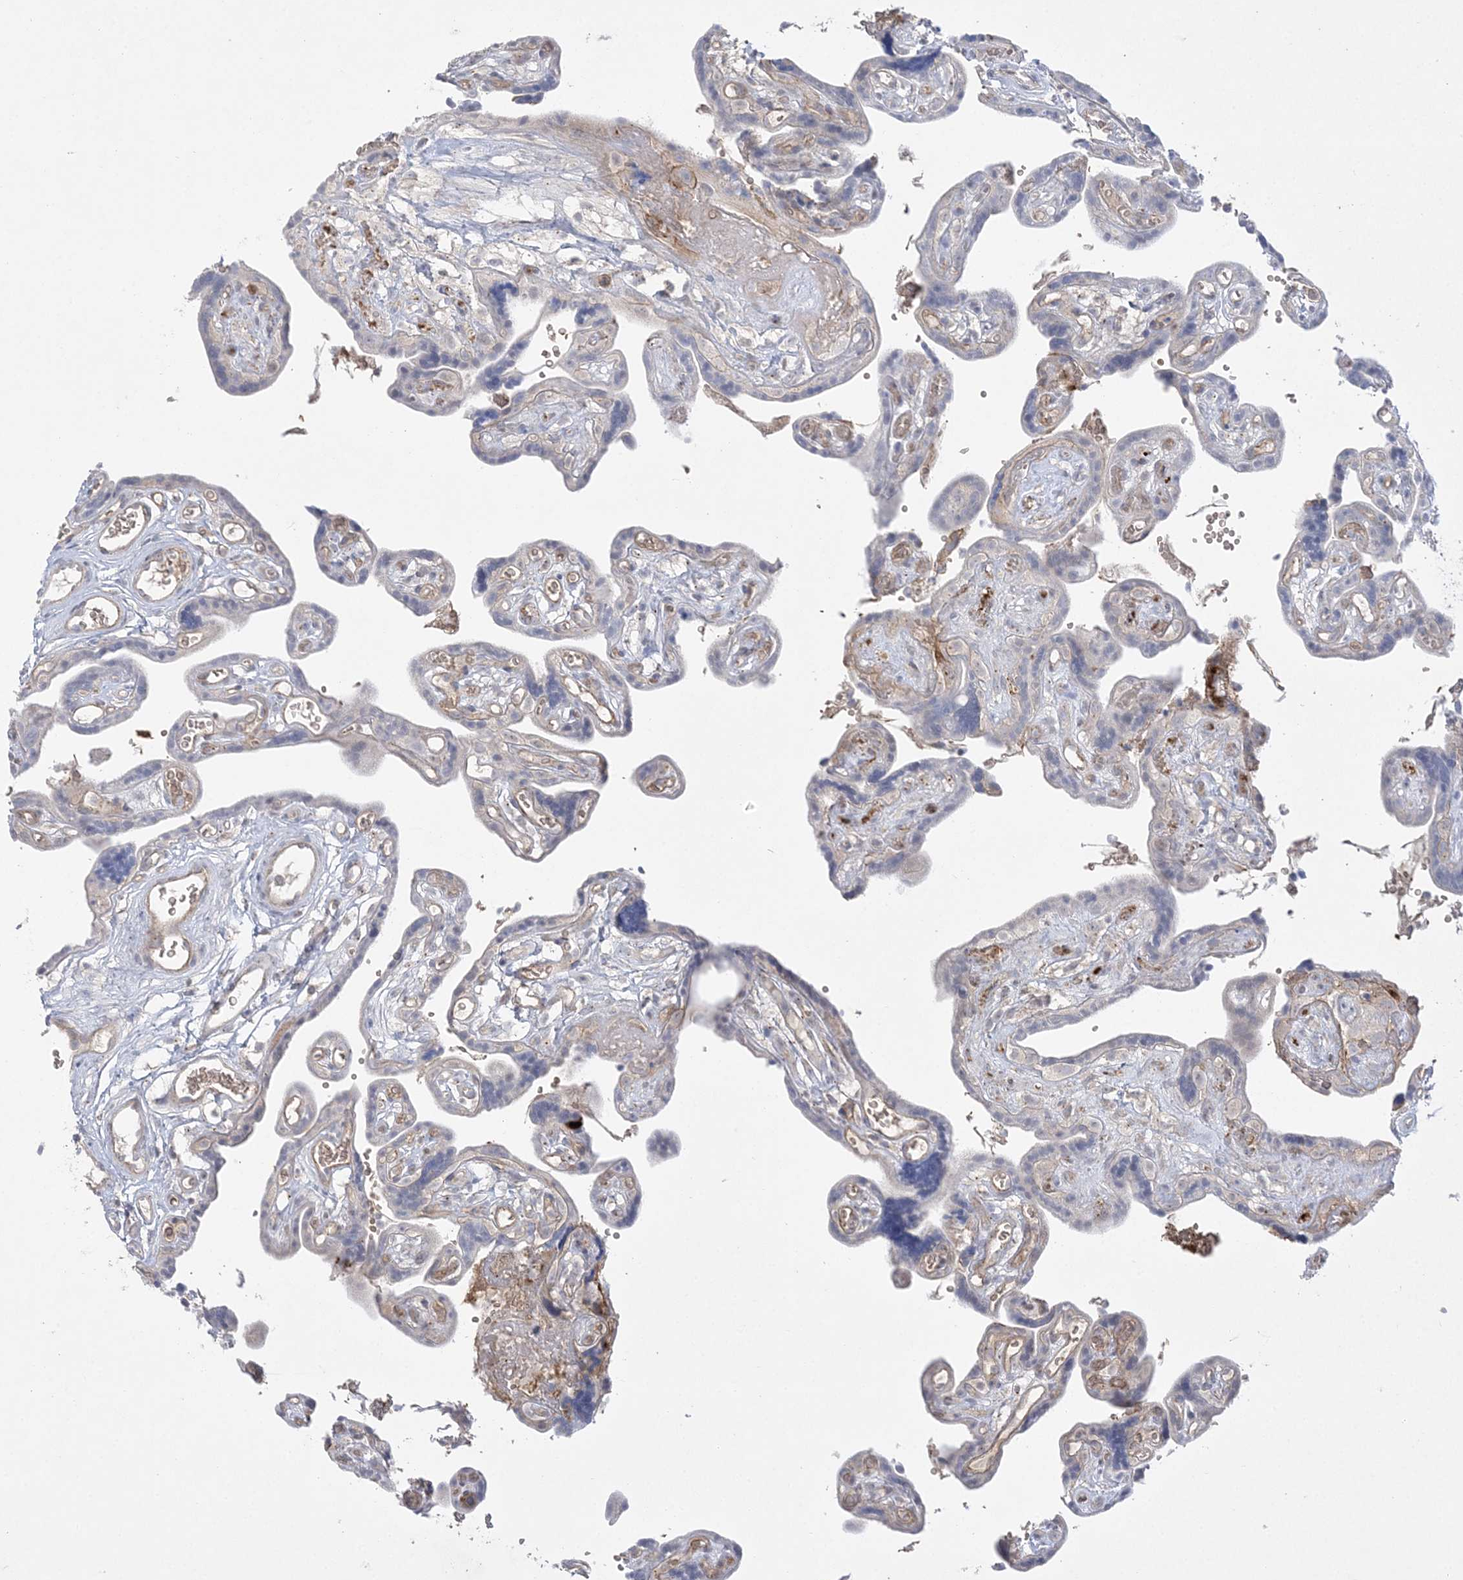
{"staining": {"intensity": "moderate", "quantity": ">75%", "location": "cytoplasmic/membranous"}, "tissue": "placenta", "cell_type": "Decidual cells", "image_type": "normal", "snomed": [{"axis": "morphology", "description": "Normal tissue, NOS"}, {"axis": "topography", "description": "Placenta"}], "caption": "Brown immunohistochemical staining in benign placenta reveals moderate cytoplasmic/membranous expression in approximately >75% of decidual cells. Immunohistochemistry stains the protein in brown and the nuclei are stained blue.", "gene": "ADAMTS12", "patient": {"sex": "female", "age": 30}}